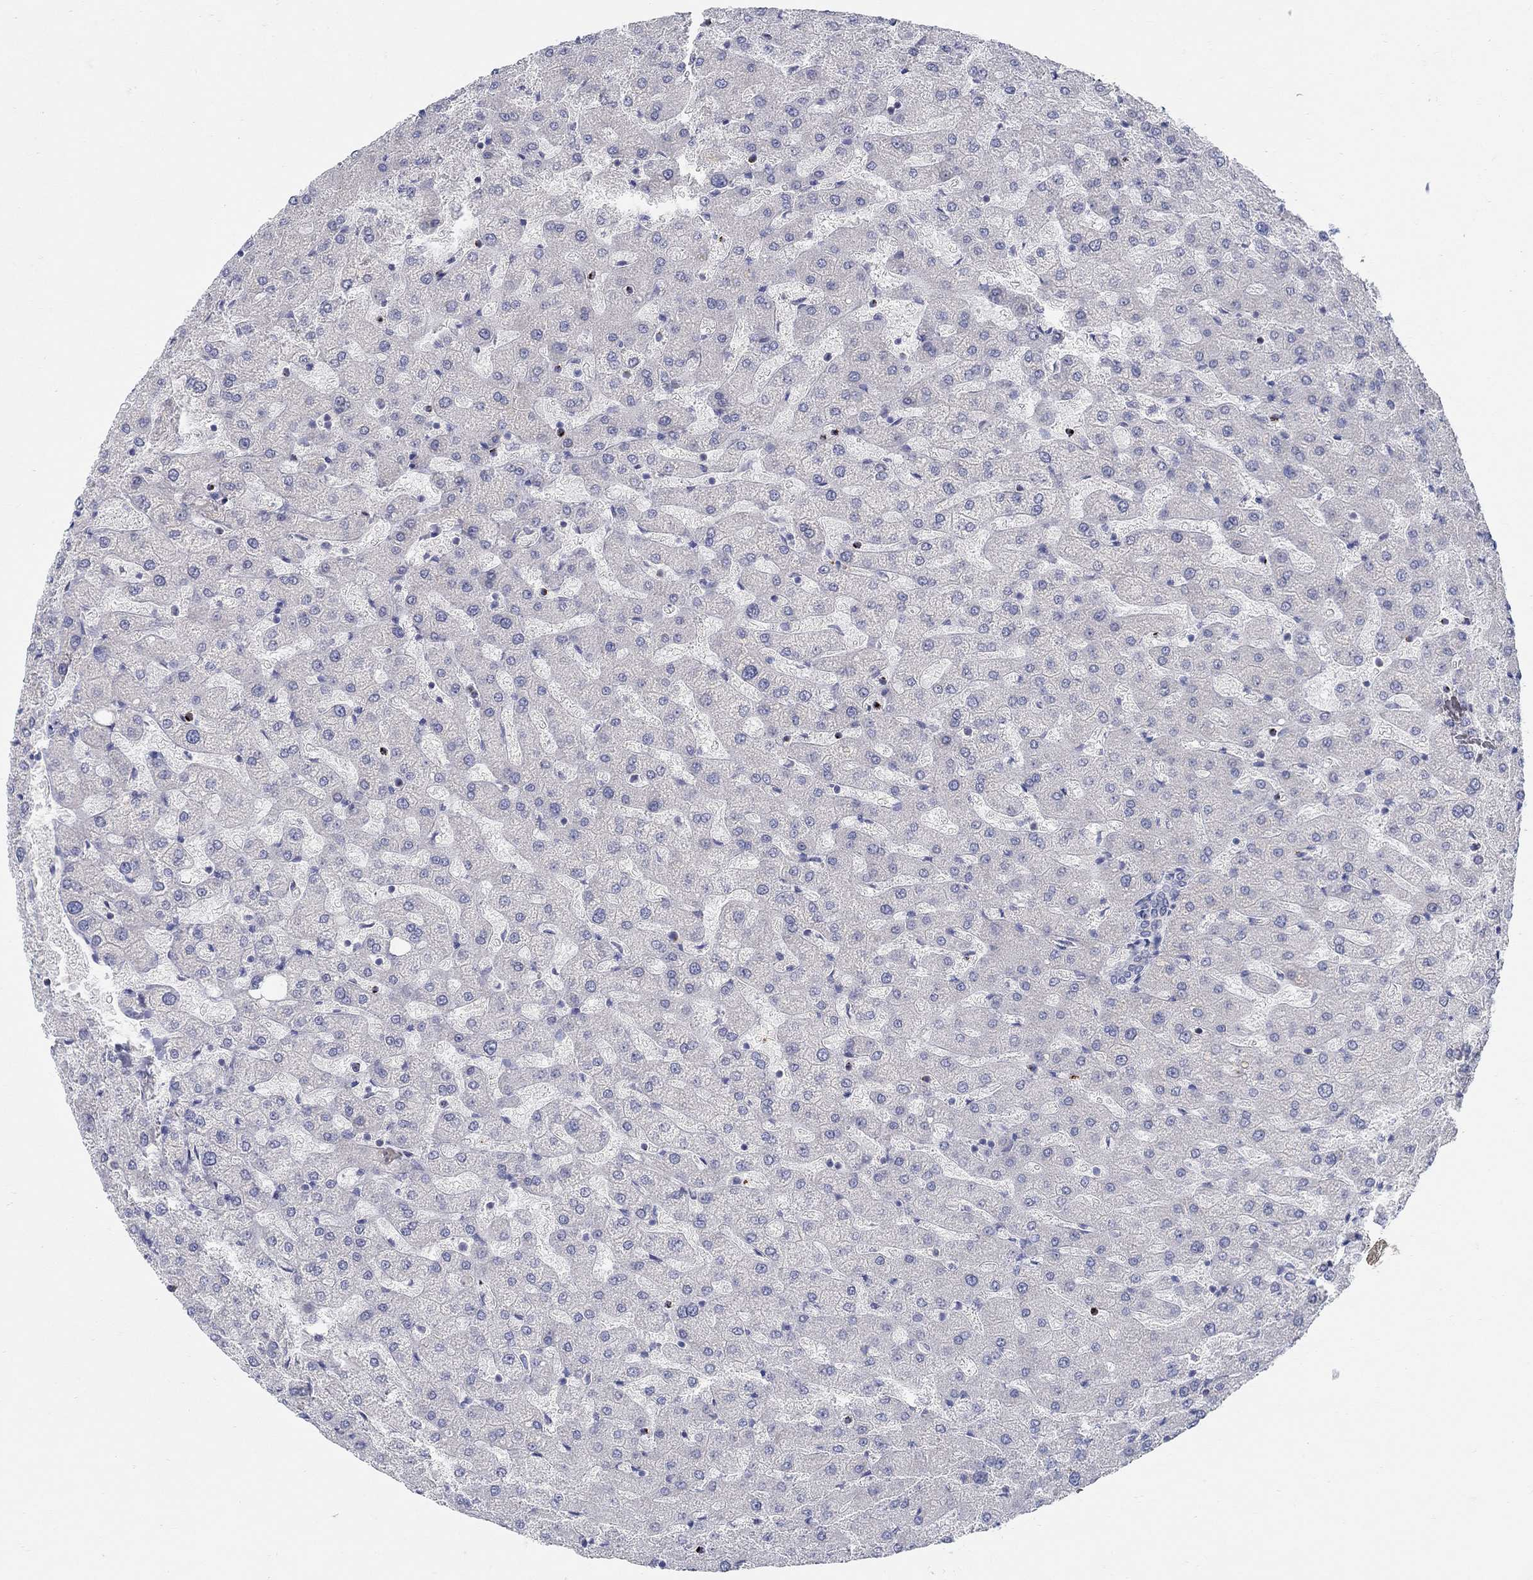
{"staining": {"intensity": "negative", "quantity": "none", "location": "none"}, "tissue": "liver", "cell_type": "Cholangiocytes", "image_type": "normal", "snomed": [{"axis": "morphology", "description": "Normal tissue, NOS"}, {"axis": "topography", "description": "Liver"}], "caption": "Immunohistochemical staining of unremarkable liver reveals no significant positivity in cholangiocytes. The staining is performed using DAB brown chromogen with nuclei counter-stained in using hematoxylin.", "gene": "ANO7", "patient": {"sex": "female", "age": 50}}